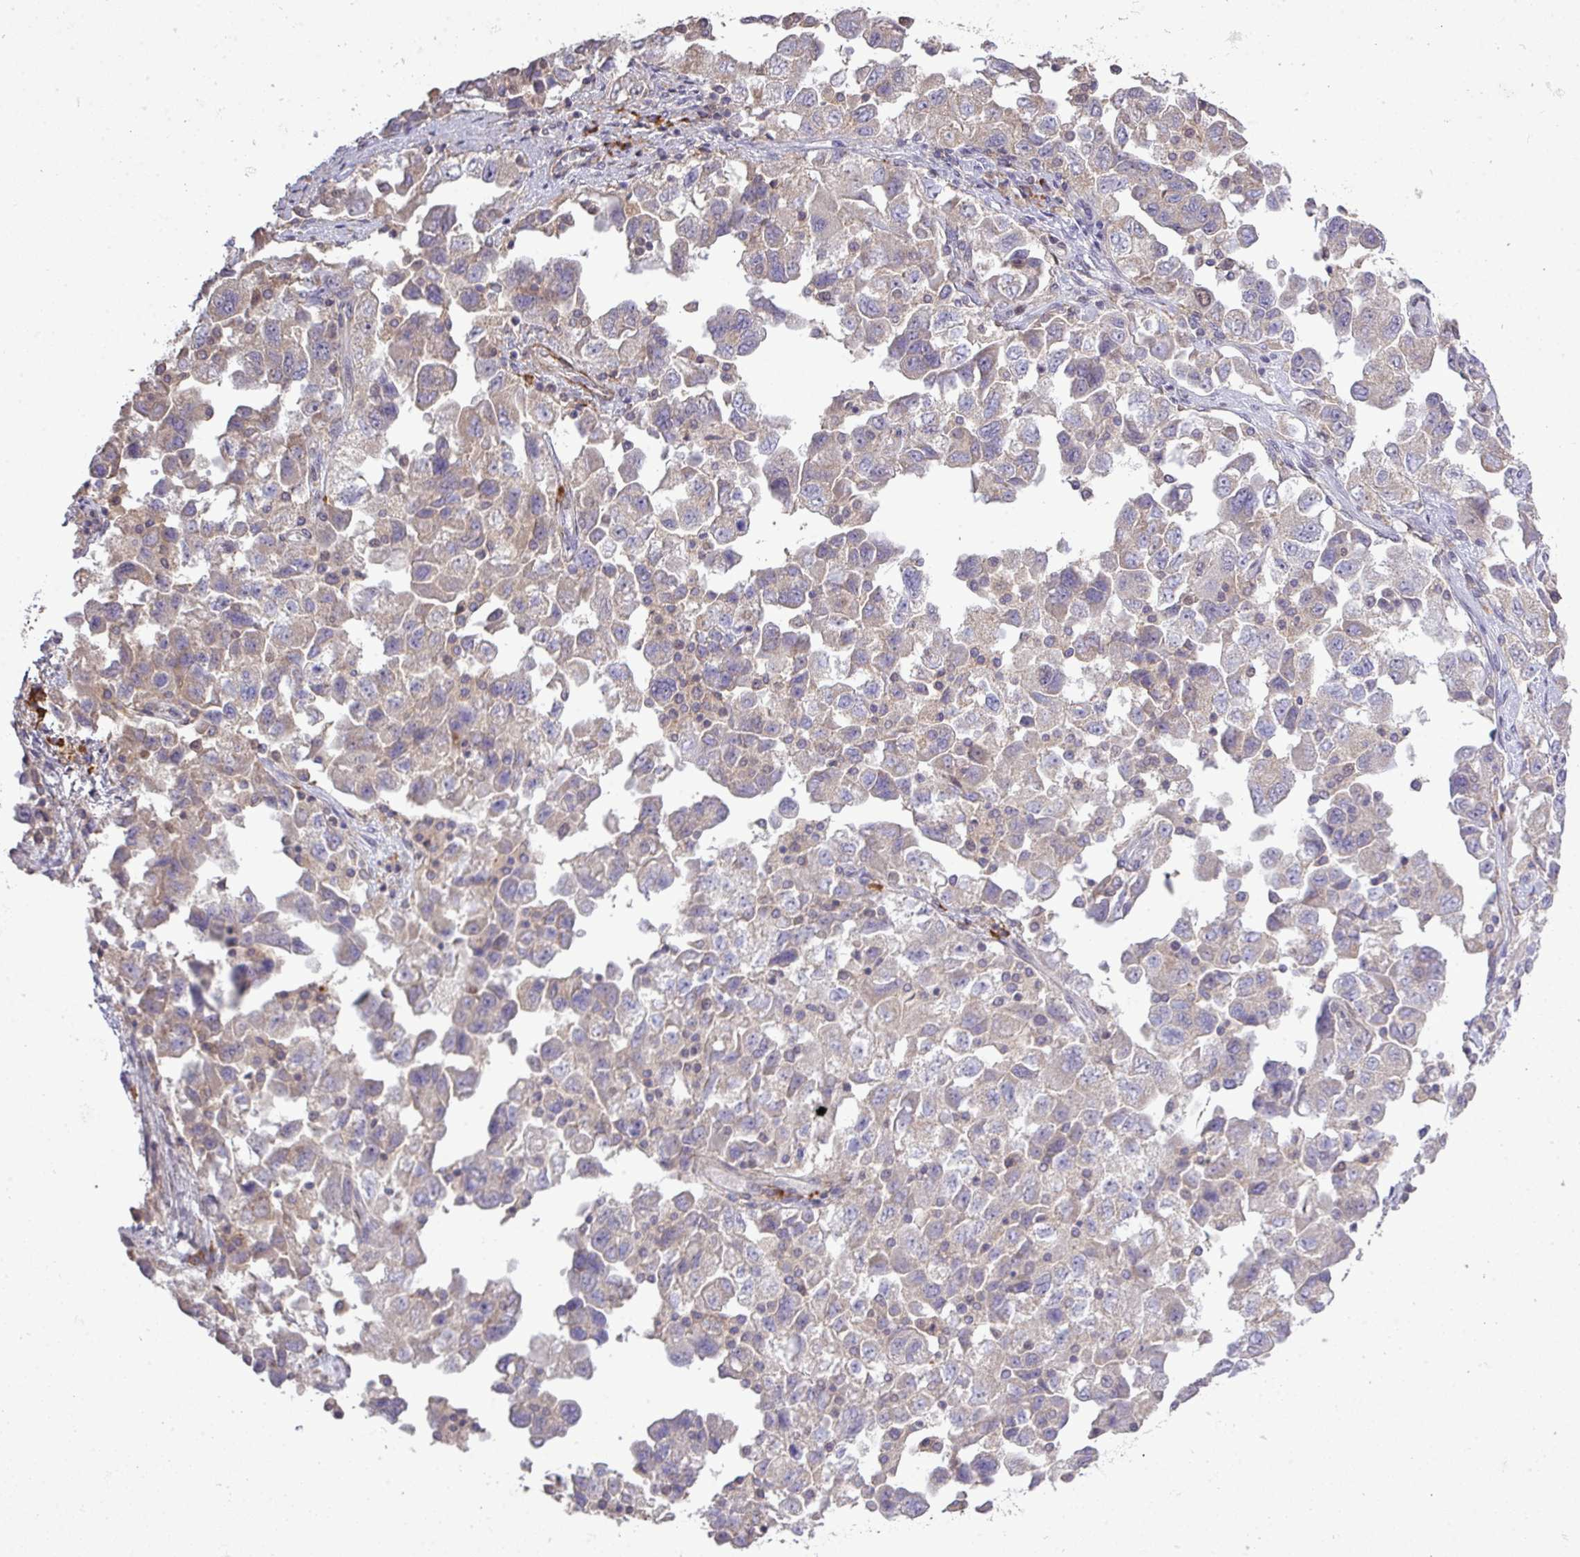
{"staining": {"intensity": "negative", "quantity": "none", "location": "none"}, "tissue": "ovarian cancer", "cell_type": "Tumor cells", "image_type": "cancer", "snomed": [{"axis": "morphology", "description": "Carcinoma, NOS"}, {"axis": "morphology", "description": "Cystadenocarcinoma, serous, NOS"}, {"axis": "topography", "description": "Ovary"}], "caption": "DAB (3,3'-diaminobenzidine) immunohistochemical staining of human ovarian cancer reveals no significant expression in tumor cells.", "gene": "TPRA1", "patient": {"sex": "female", "age": 69}}